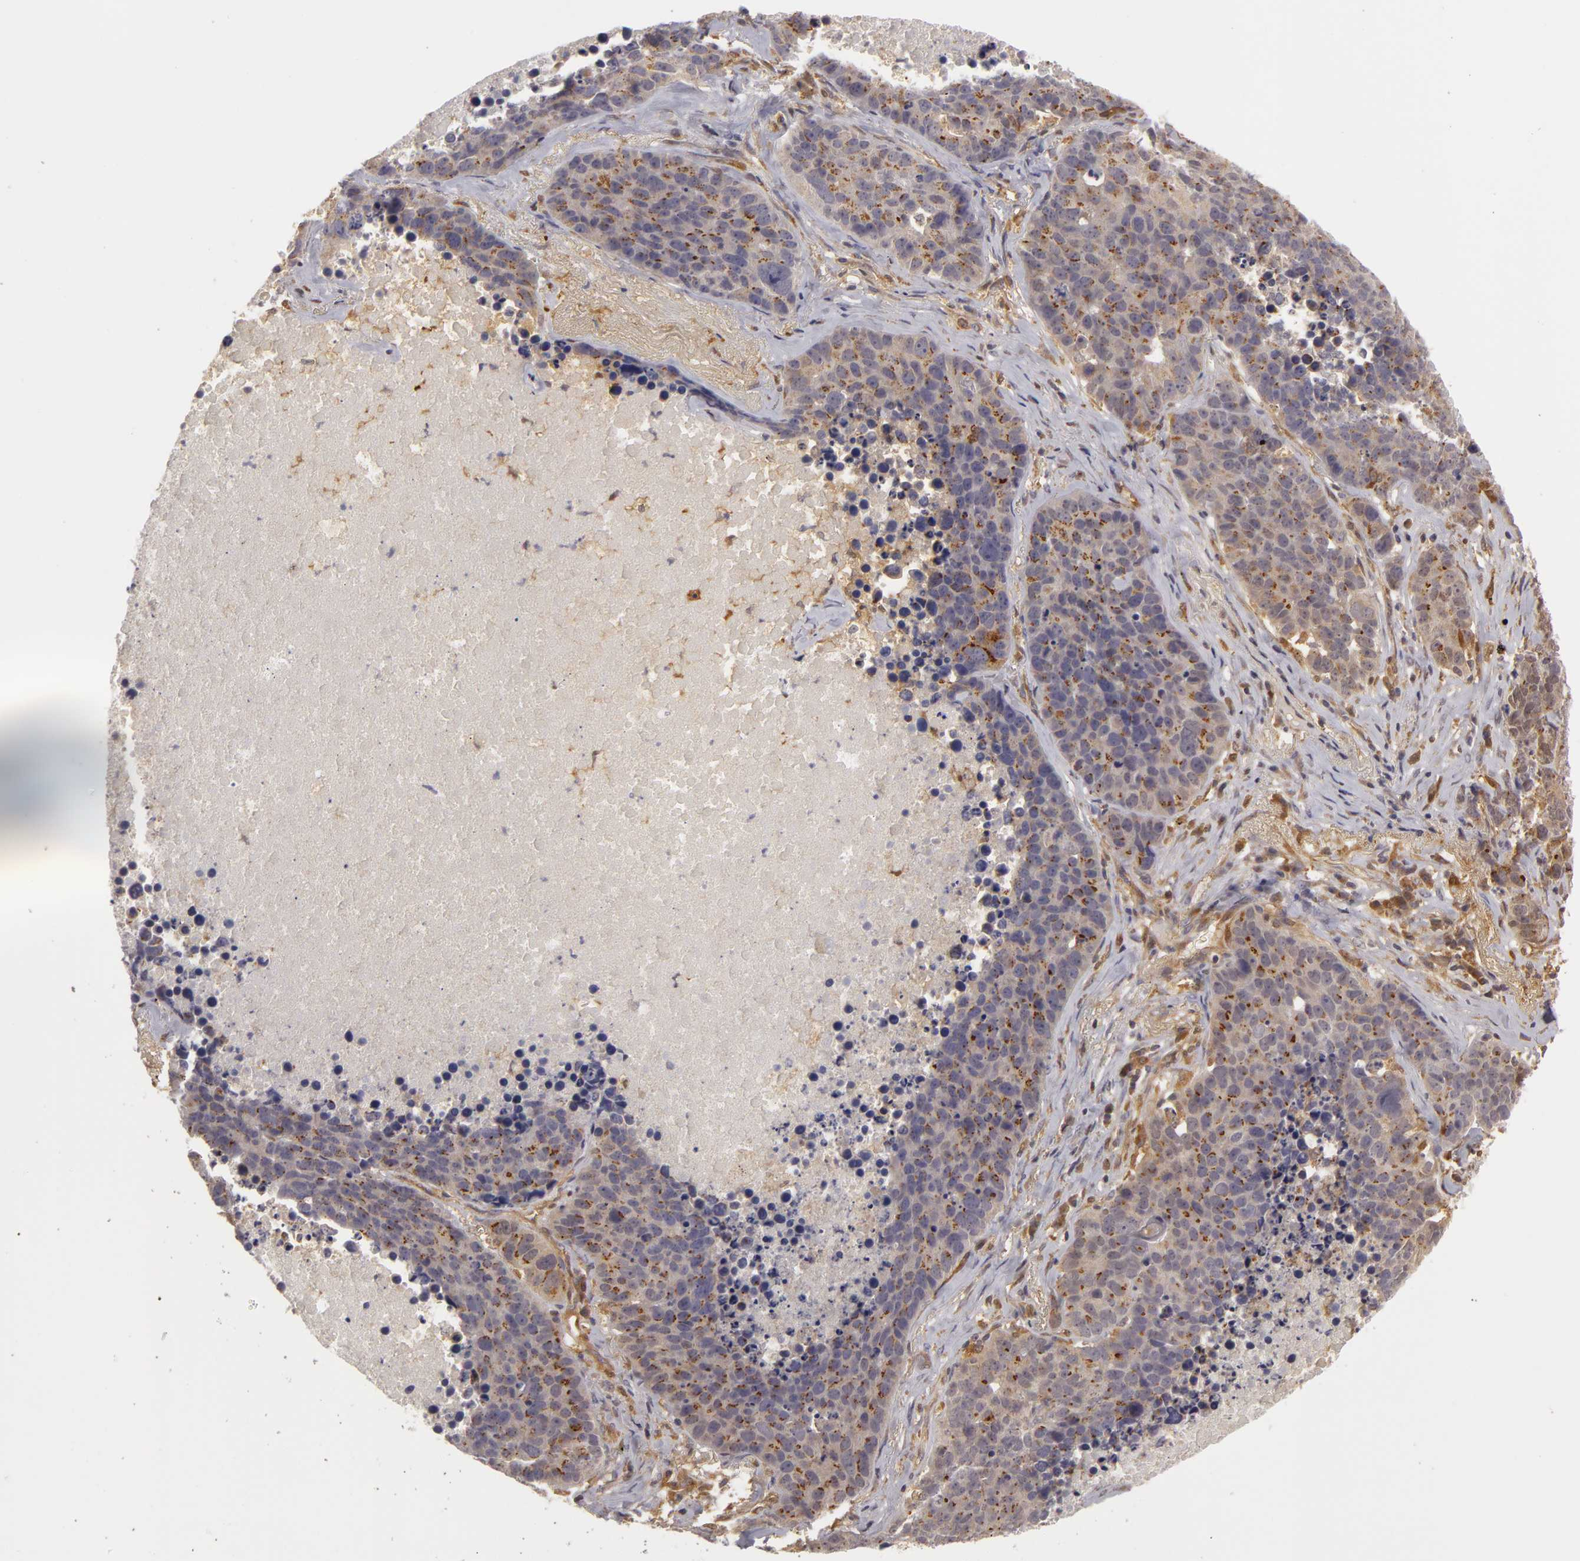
{"staining": {"intensity": "weak", "quantity": "25%-75%", "location": "cytoplasmic/membranous"}, "tissue": "lung cancer", "cell_type": "Tumor cells", "image_type": "cancer", "snomed": [{"axis": "morphology", "description": "Carcinoid, malignant, NOS"}, {"axis": "topography", "description": "Lung"}], "caption": "Brown immunohistochemical staining in malignant carcinoid (lung) shows weak cytoplasmic/membranous positivity in approximately 25%-75% of tumor cells. (Brightfield microscopy of DAB IHC at high magnification).", "gene": "ZNF229", "patient": {"sex": "male", "age": 60}}